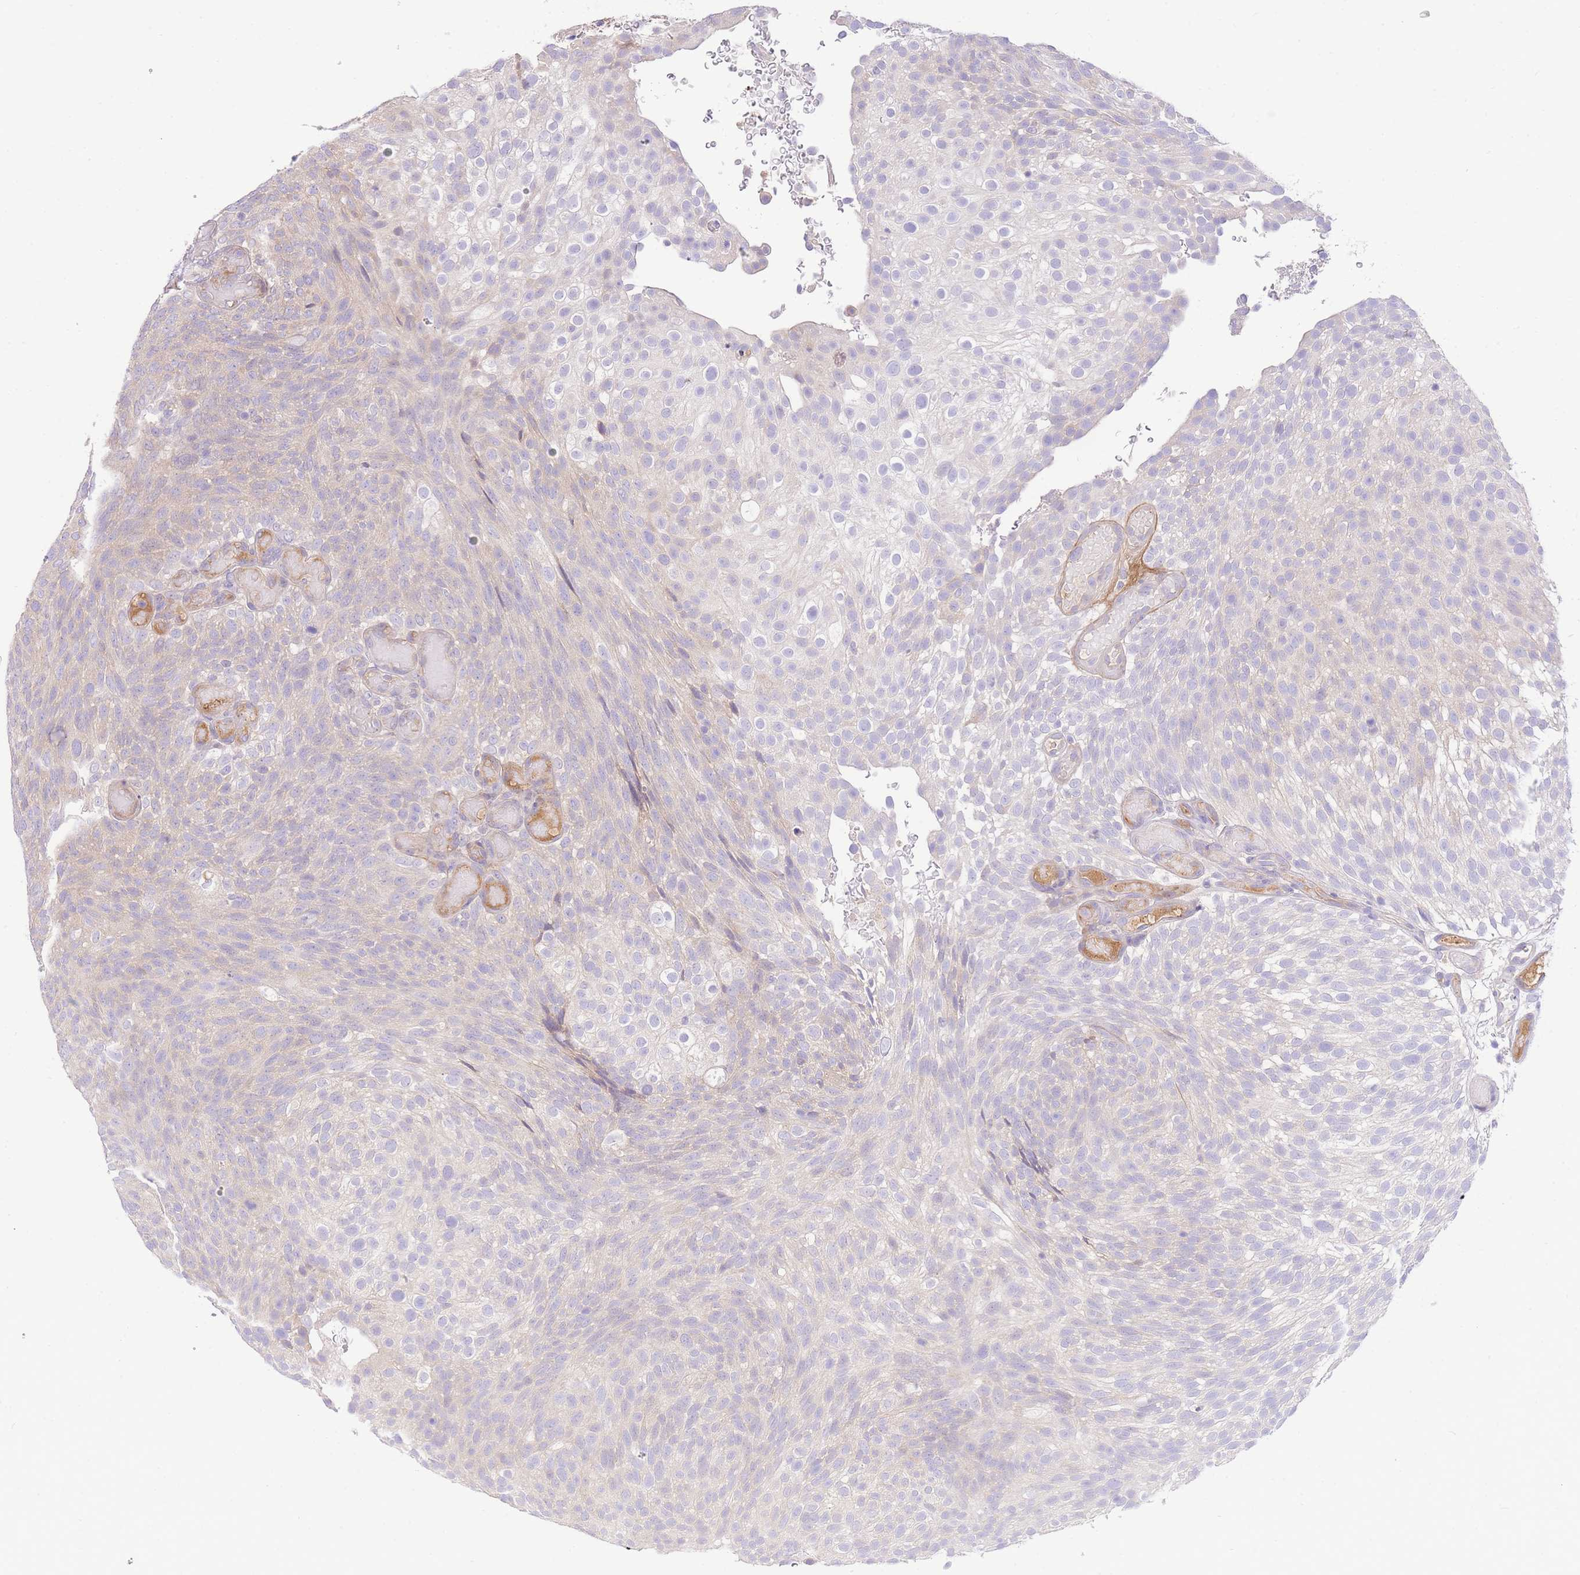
{"staining": {"intensity": "negative", "quantity": "none", "location": "none"}, "tissue": "urothelial cancer", "cell_type": "Tumor cells", "image_type": "cancer", "snomed": [{"axis": "morphology", "description": "Urothelial carcinoma, Low grade"}, {"axis": "topography", "description": "Urinary bladder"}], "caption": "DAB immunohistochemical staining of human low-grade urothelial carcinoma exhibits no significant staining in tumor cells.", "gene": "LIPH", "patient": {"sex": "male", "age": 78}}